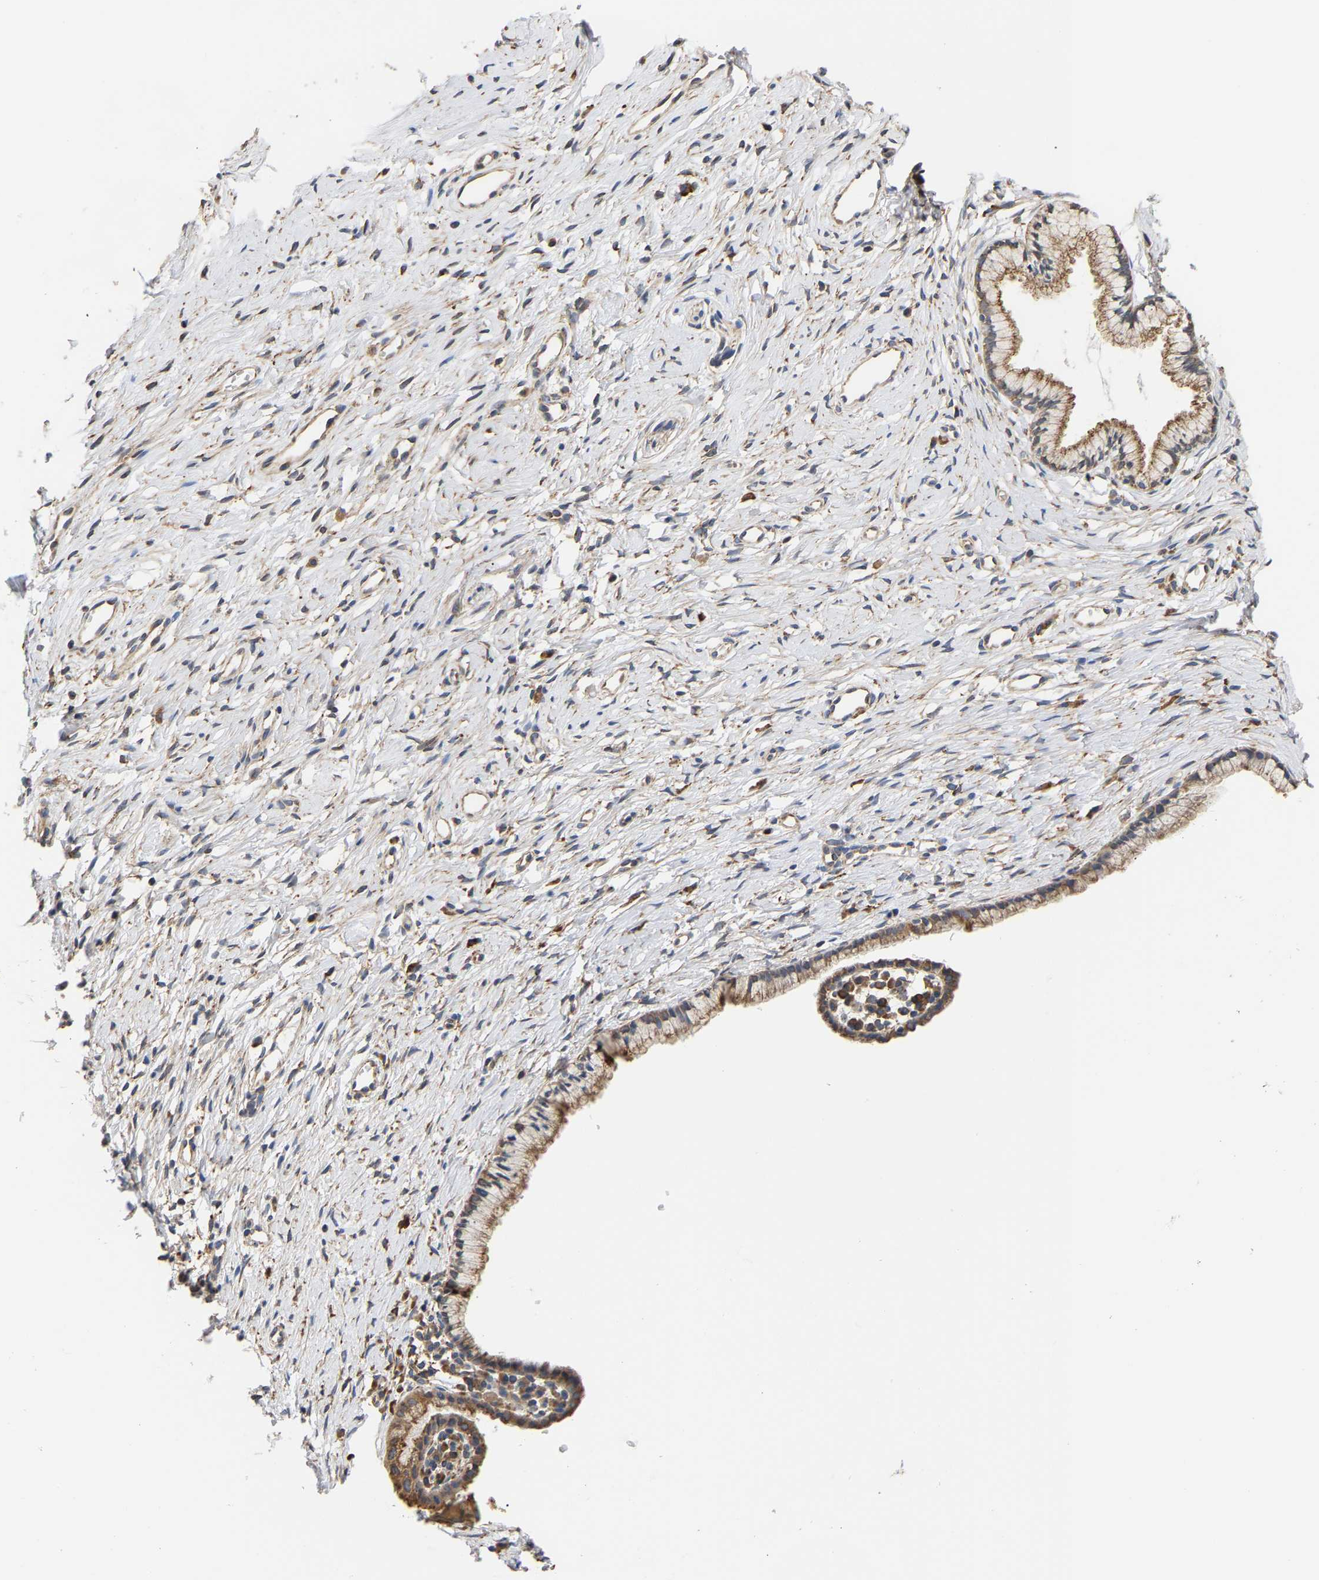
{"staining": {"intensity": "moderate", "quantity": ">75%", "location": "cytoplasmic/membranous"}, "tissue": "cervix", "cell_type": "Glandular cells", "image_type": "normal", "snomed": [{"axis": "morphology", "description": "Normal tissue, NOS"}, {"axis": "topography", "description": "Cervix"}], "caption": "Protein expression analysis of unremarkable cervix shows moderate cytoplasmic/membranous staining in approximately >75% of glandular cells. (DAB (3,3'-diaminobenzidine) IHC, brown staining for protein, blue staining for nuclei).", "gene": "ARAP1", "patient": {"sex": "female", "age": 77}}